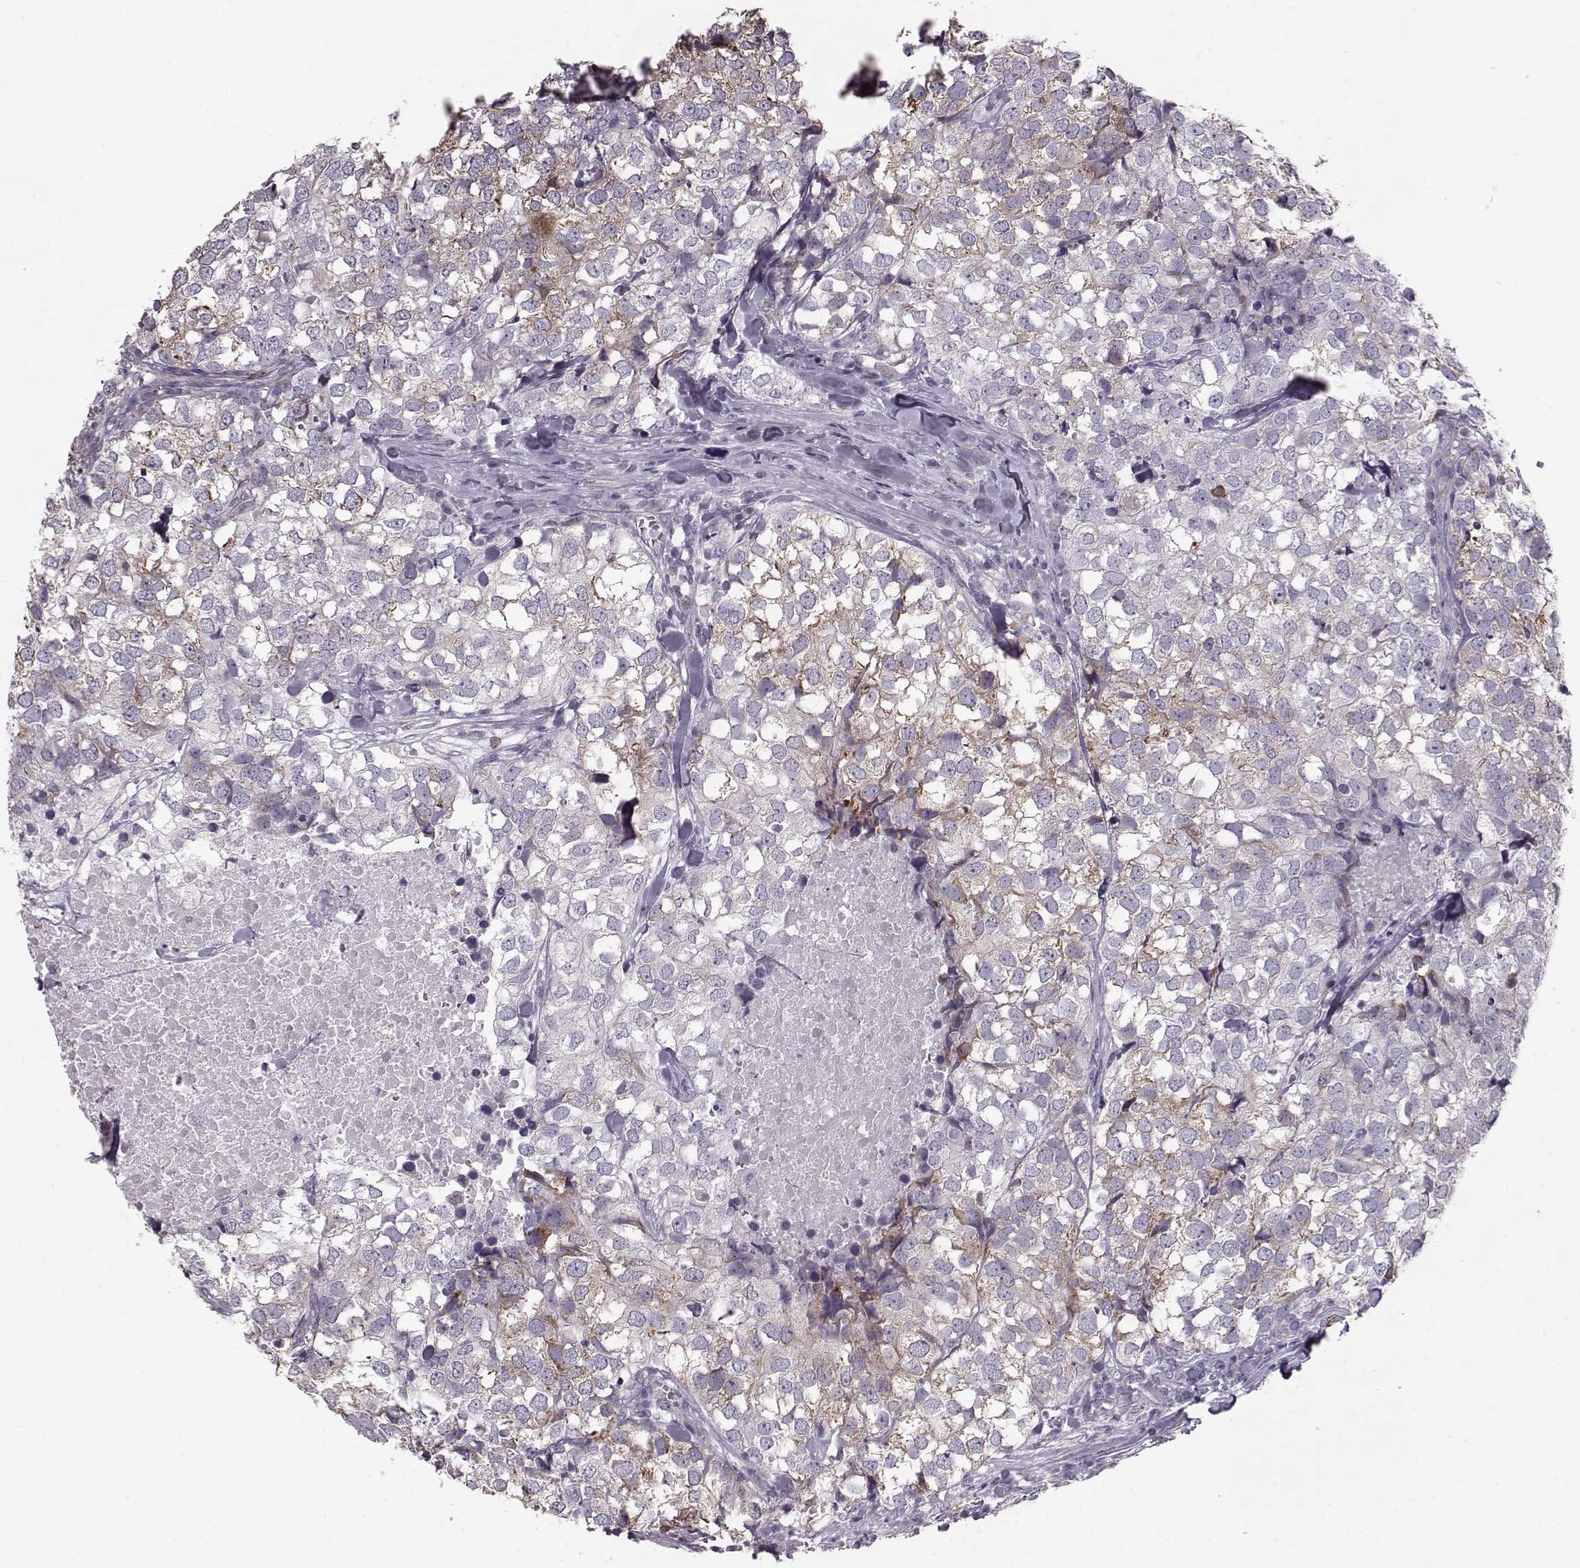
{"staining": {"intensity": "moderate", "quantity": "<25%", "location": "cytoplasmic/membranous"}, "tissue": "breast cancer", "cell_type": "Tumor cells", "image_type": "cancer", "snomed": [{"axis": "morphology", "description": "Duct carcinoma"}, {"axis": "topography", "description": "Breast"}], "caption": "Protein staining demonstrates moderate cytoplasmic/membranous expression in about <25% of tumor cells in breast invasive ductal carcinoma.", "gene": "ELOVL5", "patient": {"sex": "female", "age": 30}}